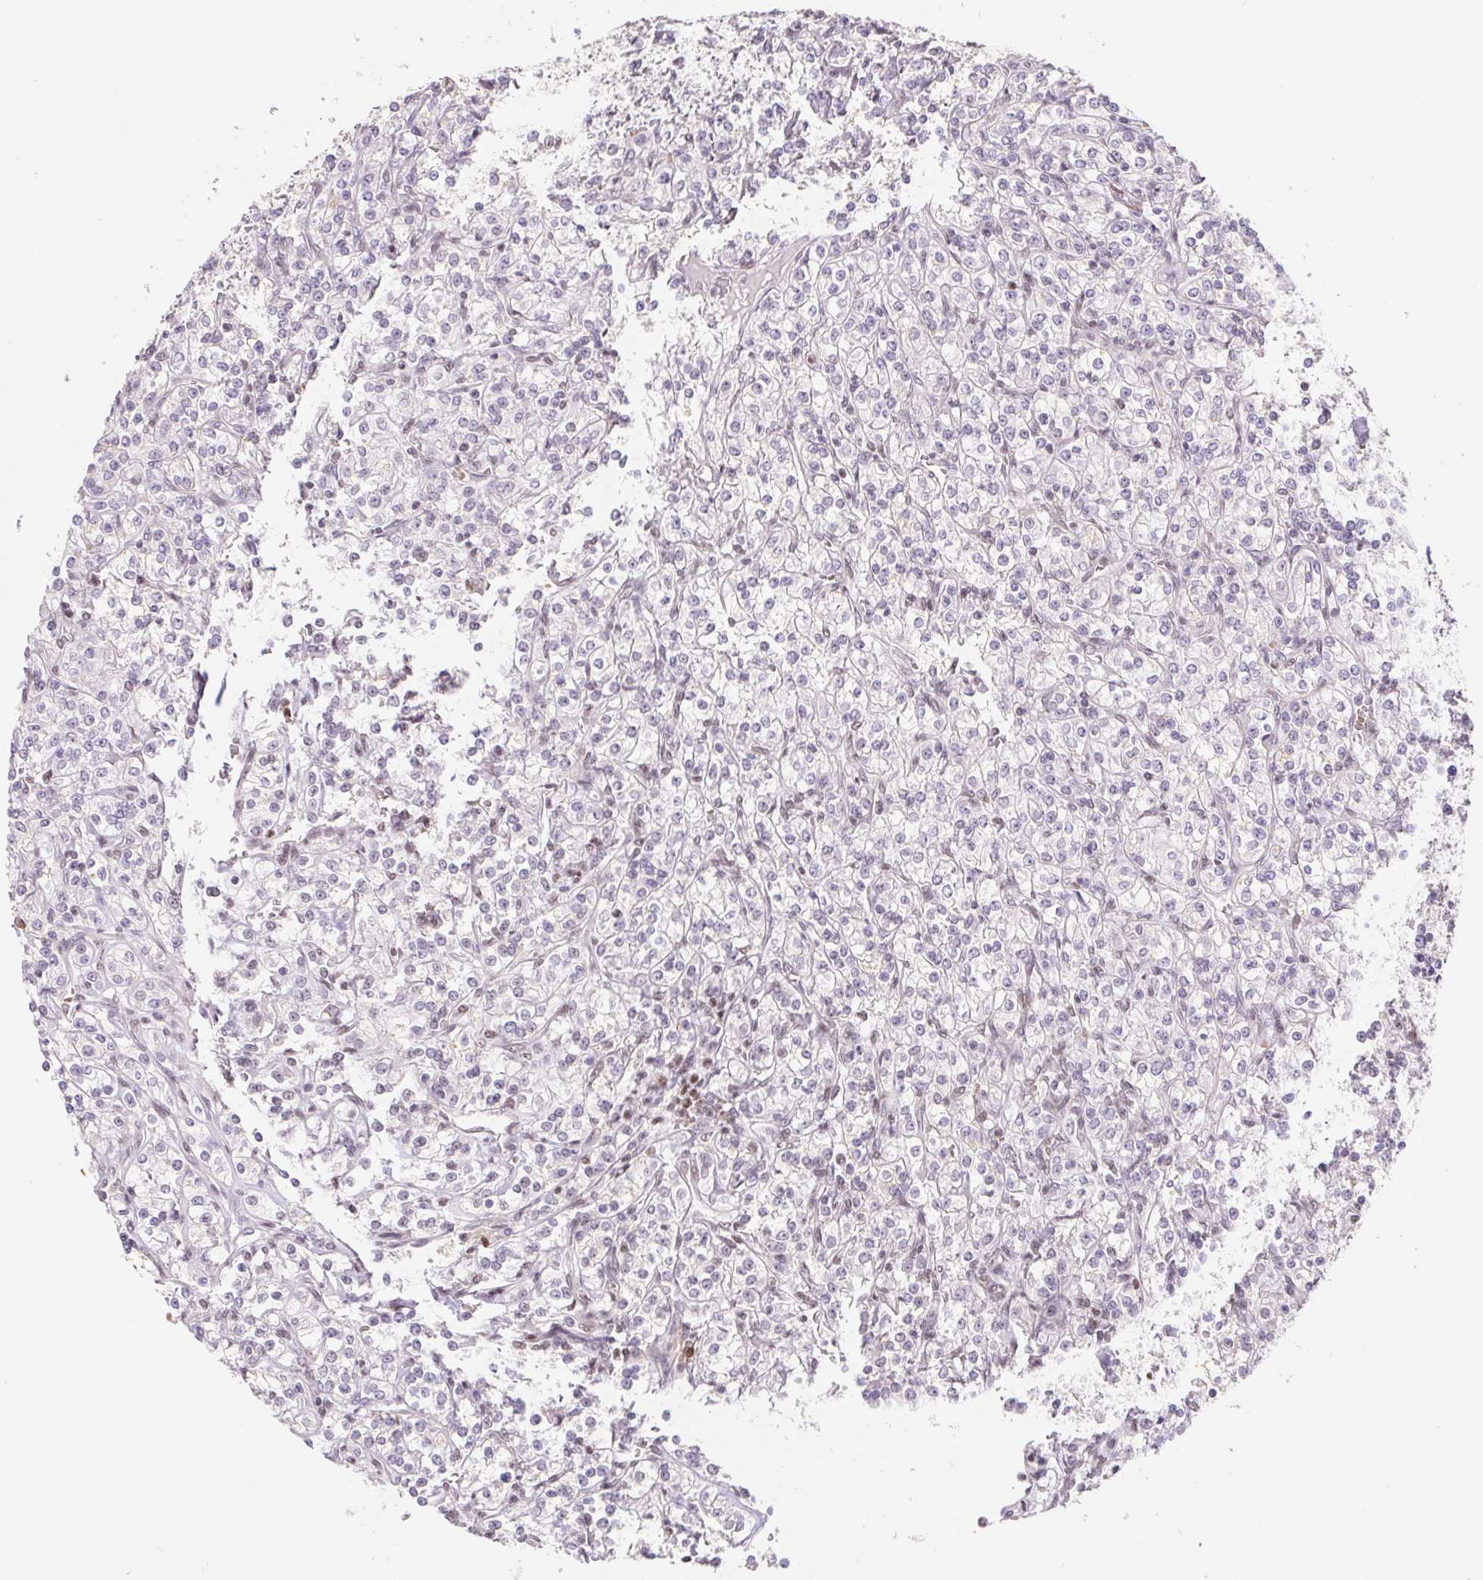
{"staining": {"intensity": "negative", "quantity": "none", "location": "none"}, "tissue": "renal cancer", "cell_type": "Tumor cells", "image_type": "cancer", "snomed": [{"axis": "morphology", "description": "Adenocarcinoma, NOS"}, {"axis": "topography", "description": "Kidney"}], "caption": "IHC of human adenocarcinoma (renal) reveals no positivity in tumor cells.", "gene": "TRERF1", "patient": {"sex": "male", "age": 77}}